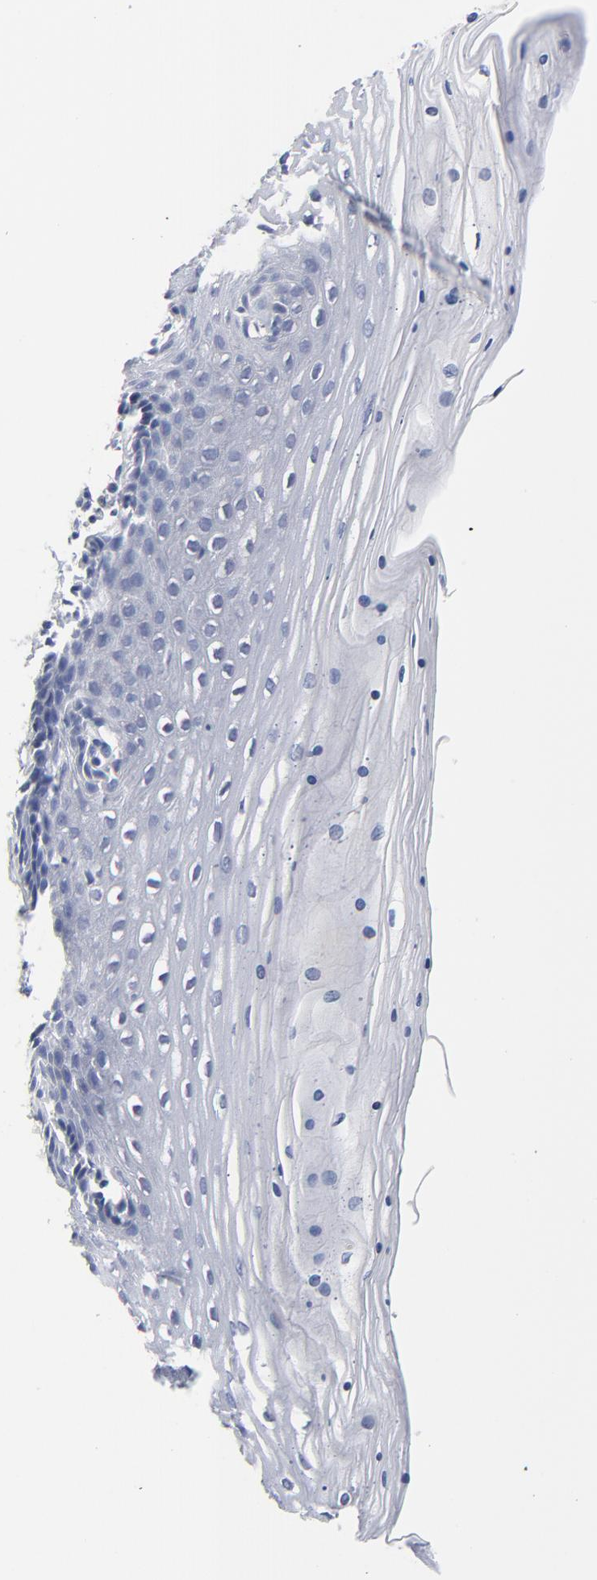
{"staining": {"intensity": "negative", "quantity": "none", "location": "none"}, "tissue": "cervix", "cell_type": "Glandular cells", "image_type": "normal", "snomed": [{"axis": "morphology", "description": "Normal tissue, NOS"}, {"axis": "topography", "description": "Cervix"}], "caption": "High power microscopy micrograph of an immunohistochemistry (IHC) image of normal cervix, revealing no significant expression in glandular cells. (IHC, brightfield microscopy, high magnification).", "gene": "CAB39L", "patient": {"sex": "female", "age": 39}}